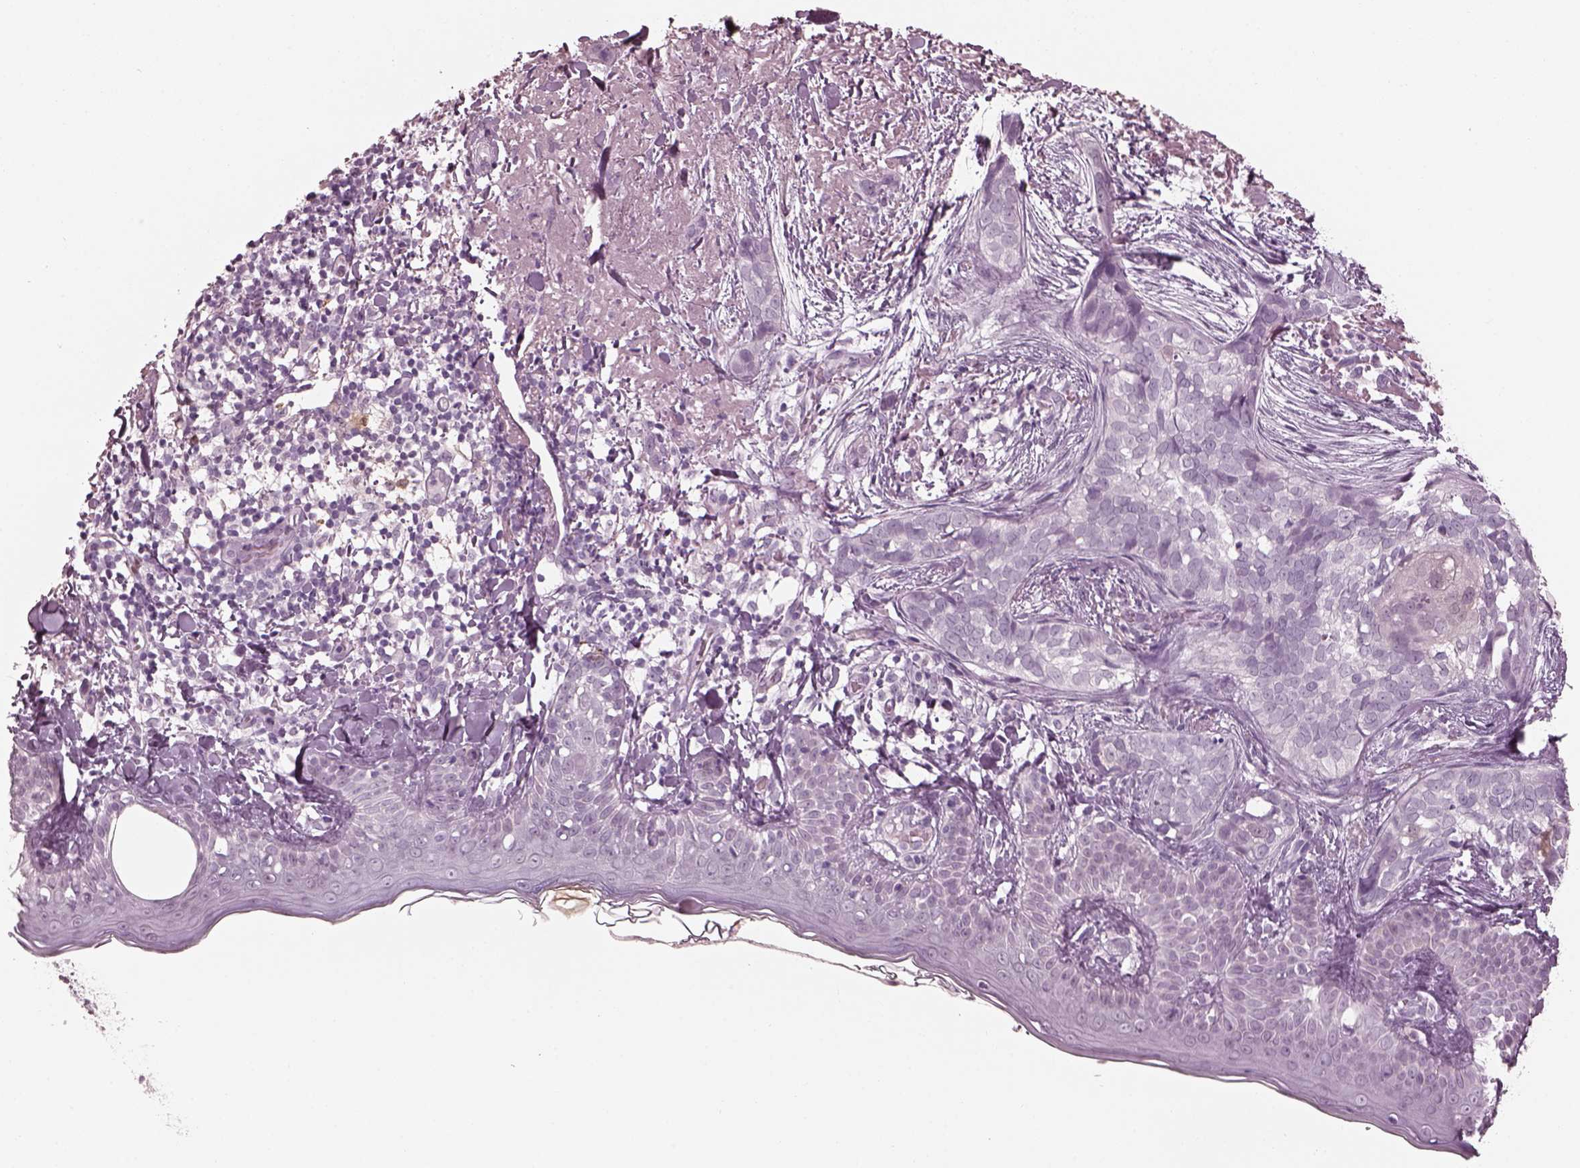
{"staining": {"intensity": "negative", "quantity": "none", "location": "none"}, "tissue": "skin cancer", "cell_type": "Tumor cells", "image_type": "cancer", "snomed": [{"axis": "morphology", "description": "Basal cell carcinoma"}, {"axis": "topography", "description": "Skin"}], "caption": "Tumor cells show no significant protein positivity in skin cancer. Brightfield microscopy of IHC stained with DAB (3,3'-diaminobenzidine) (brown) and hematoxylin (blue), captured at high magnification.", "gene": "C2orf81", "patient": {"sex": "male", "age": 87}}